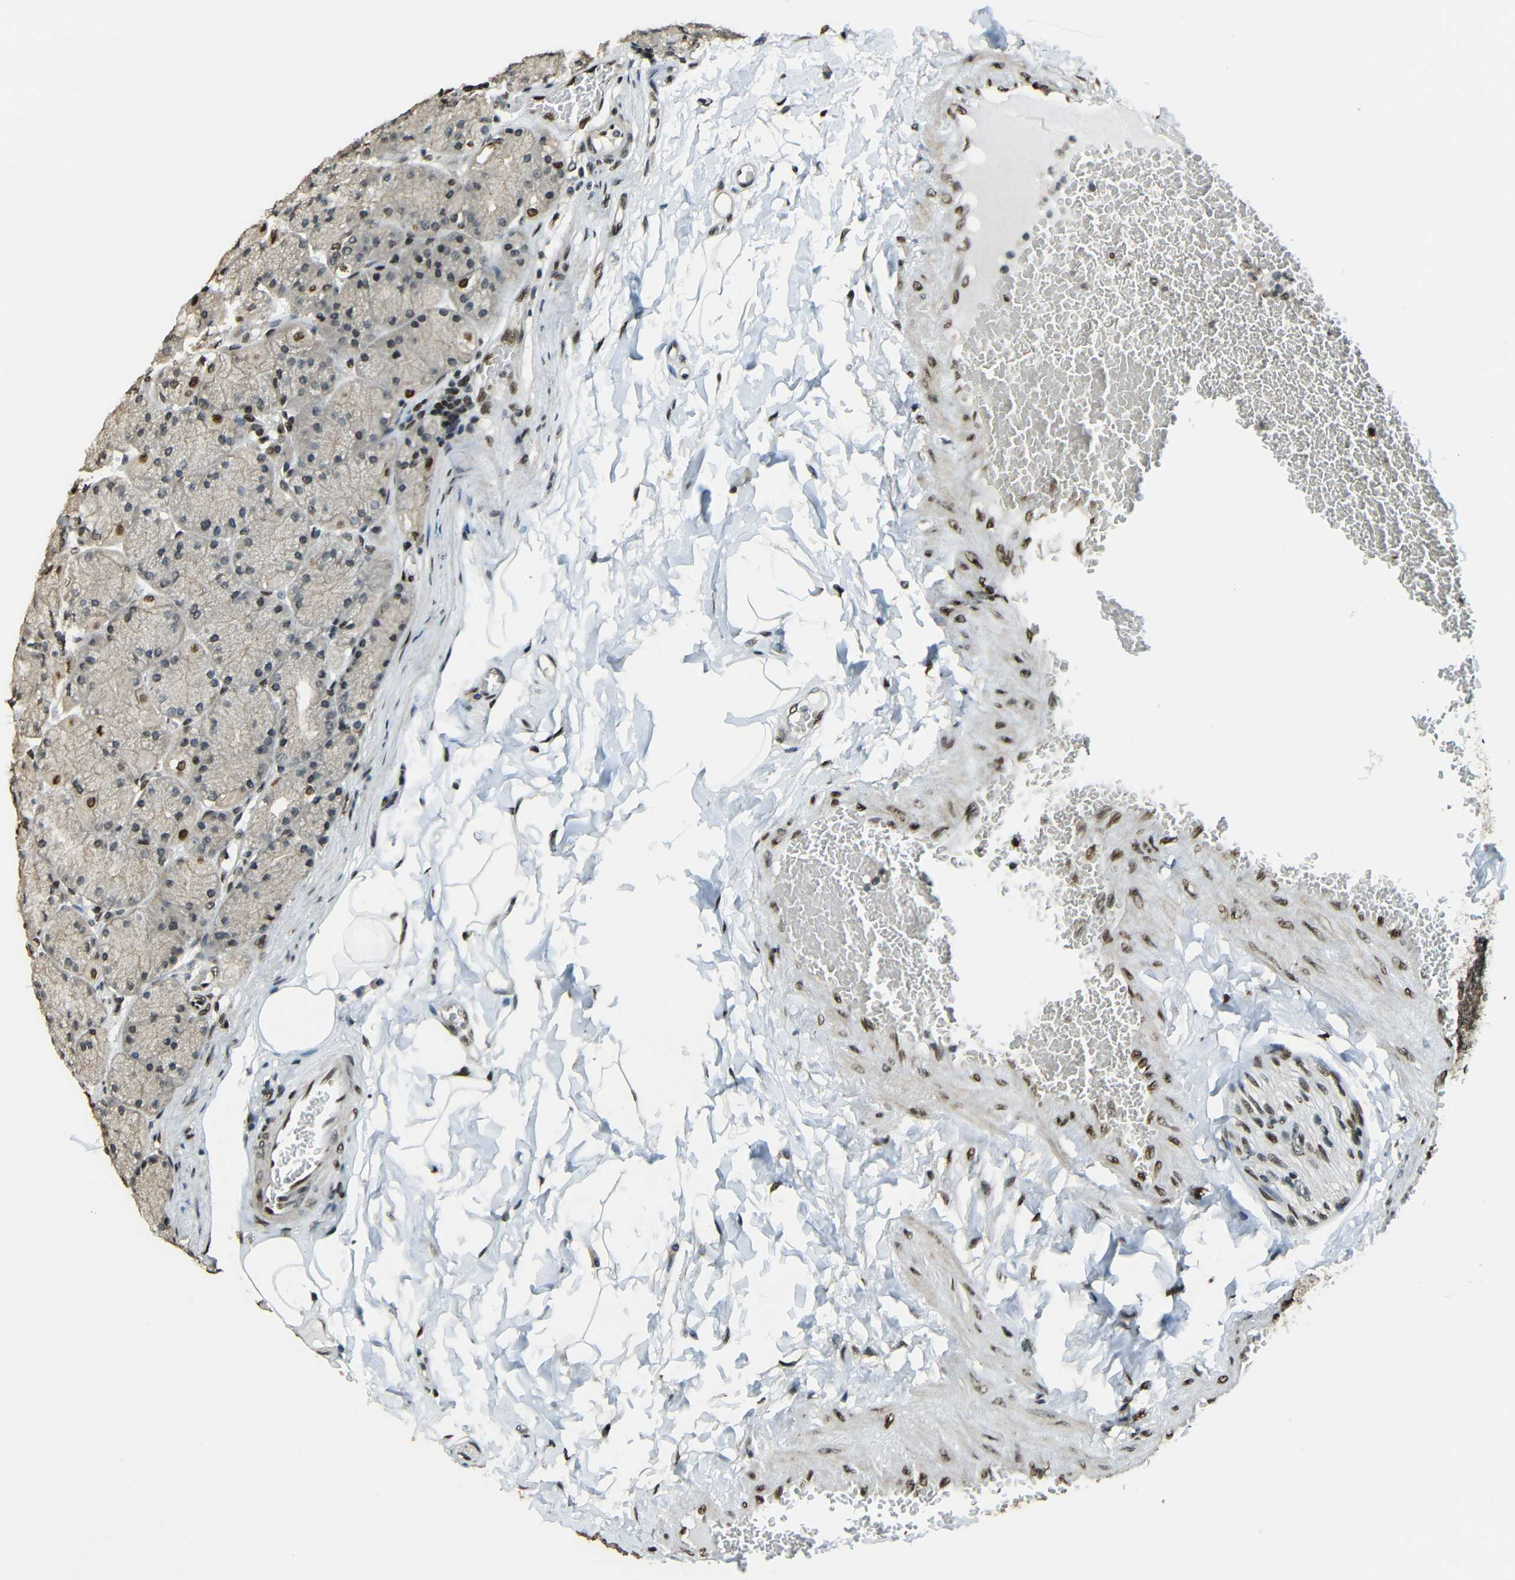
{"staining": {"intensity": "moderate", "quantity": ">75%", "location": "cytoplasmic/membranous,nuclear"}, "tissue": "stomach", "cell_type": "Glandular cells", "image_type": "normal", "snomed": [{"axis": "morphology", "description": "Normal tissue, NOS"}, {"axis": "topography", "description": "Stomach, upper"}], "caption": "Normal stomach was stained to show a protein in brown. There is medium levels of moderate cytoplasmic/membranous,nuclear staining in approximately >75% of glandular cells. (Stains: DAB (3,3'-diaminobenzidine) in brown, nuclei in blue, Microscopy: brightfield microscopy at high magnification).", "gene": "PSIP1", "patient": {"sex": "female", "age": 56}}